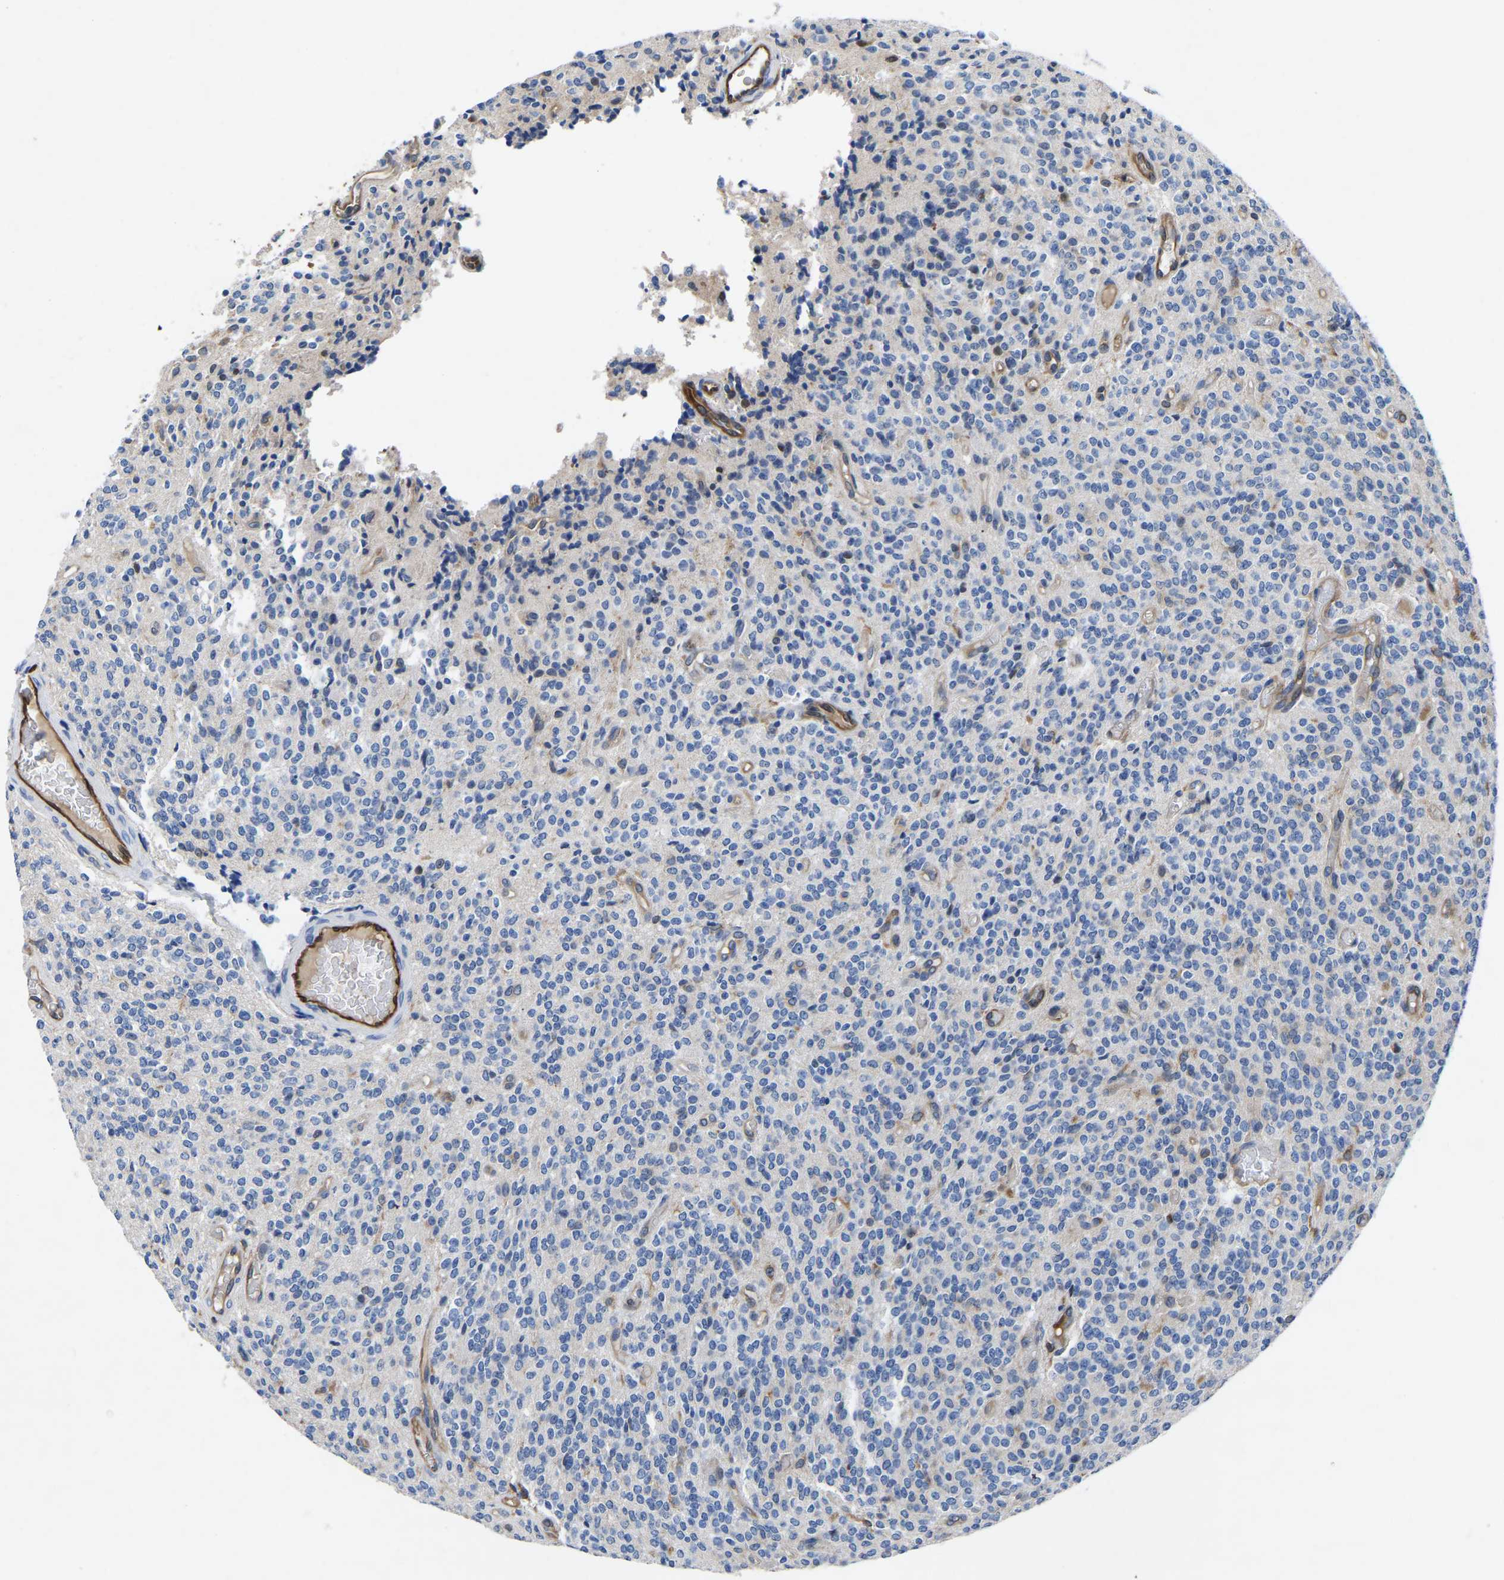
{"staining": {"intensity": "negative", "quantity": "none", "location": "none"}, "tissue": "glioma", "cell_type": "Tumor cells", "image_type": "cancer", "snomed": [{"axis": "morphology", "description": "Glioma, malignant, High grade"}, {"axis": "topography", "description": "Brain"}], "caption": "DAB immunohistochemical staining of malignant high-grade glioma displays no significant positivity in tumor cells.", "gene": "ATG2B", "patient": {"sex": "male", "age": 34}}